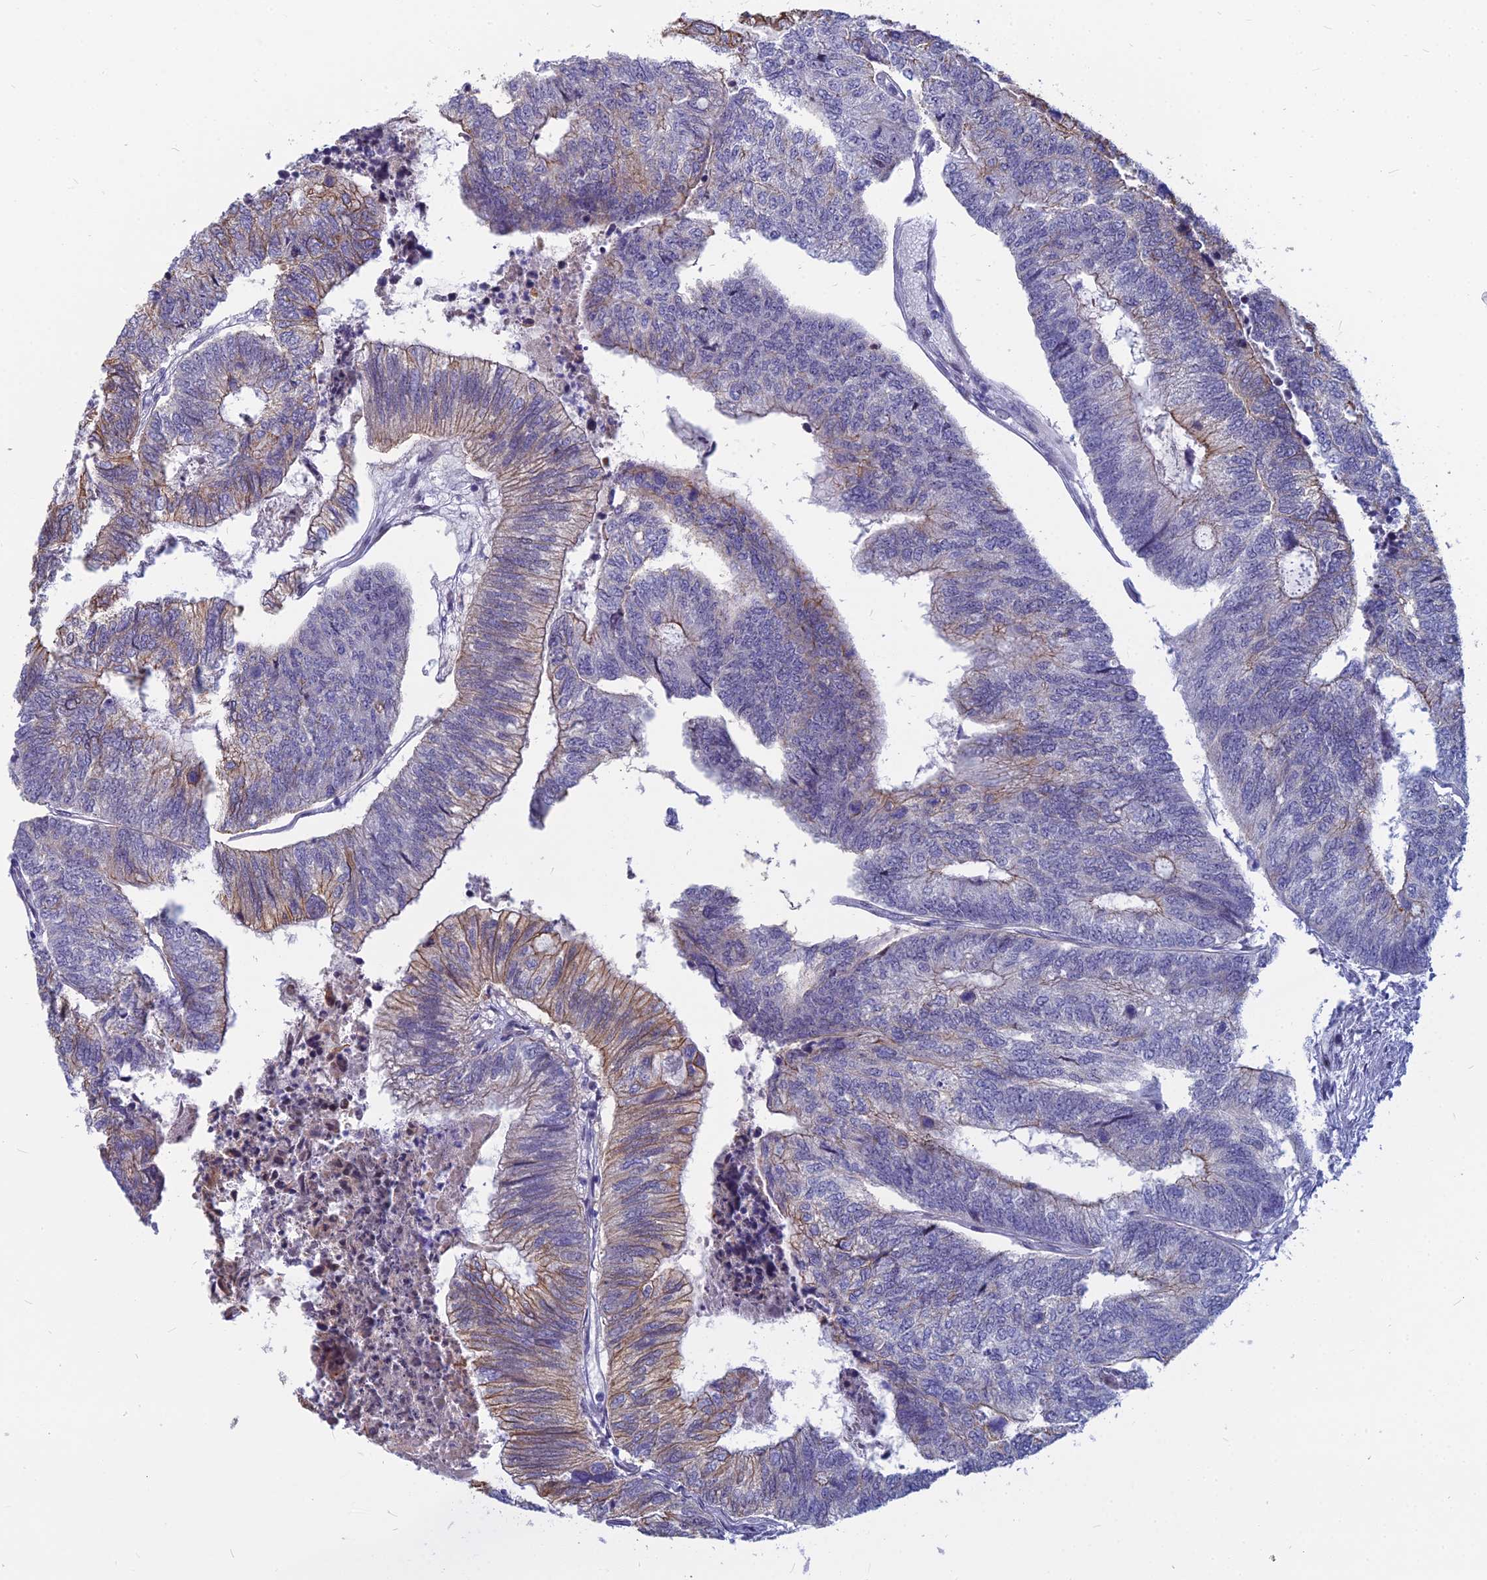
{"staining": {"intensity": "moderate", "quantity": "<25%", "location": "cytoplasmic/membranous"}, "tissue": "colorectal cancer", "cell_type": "Tumor cells", "image_type": "cancer", "snomed": [{"axis": "morphology", "description": "Adenocarcinoma, NOS"}, {"axis": "topography", "description": "Colon"}], "caption": "Adenocarcinoma (colorectal) tissue demonstrates moderate cytoplasmic/membranous expression in approximately <25% of tumor cells, visualized by immunohistochemistry. The staining was performed using DAB (3,3'-diaminobenzidine), with brown indicating positive protein expression. Nuclei are stained blue with hematoxylin.", "gene": "MYBPC2", "patient": {"sex": "female", "age": 67}}